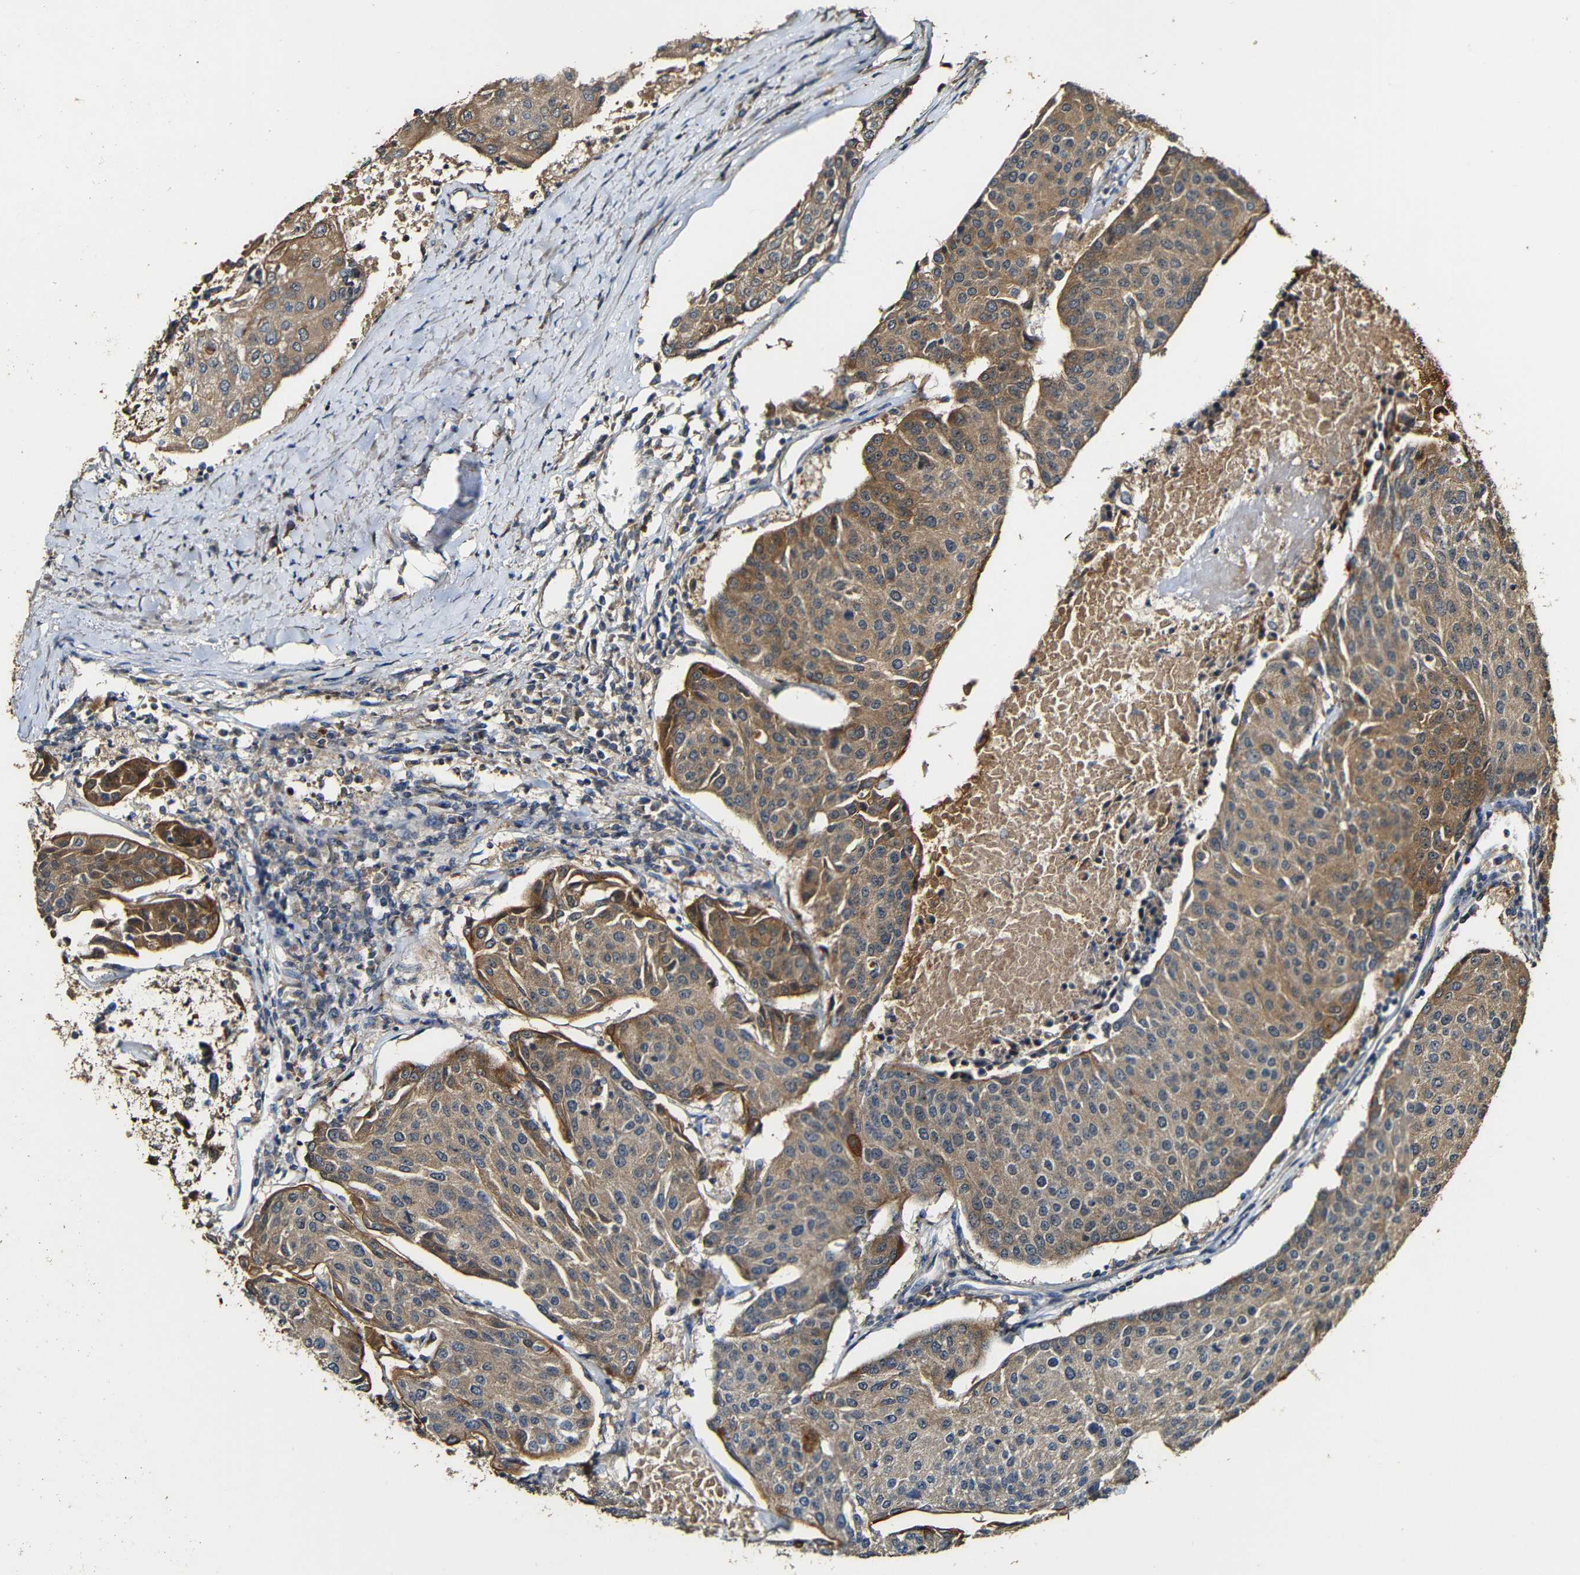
{"staining": {"intensity": "moderate", "quantity": ">75%", "location": "cytoplasmic/membranous"}, "tissue": "urothelial cancer", "cell_type": "Tumor cells", "image_type": "cancer", "snomed": [{"axis": "morphology", "description": "Urothelial carcinoma, High grade"}, {"axis": "topography", "description": "Urinary bladder"}], "caption": "Protein staining of high-grade urothelial carcinoma tissue reveals moderate cytoplasmic/membranous expression in approximately >75% of tumor cells.", "gene": "CASP8", "patient": {"sex": "female", "age": 85}}